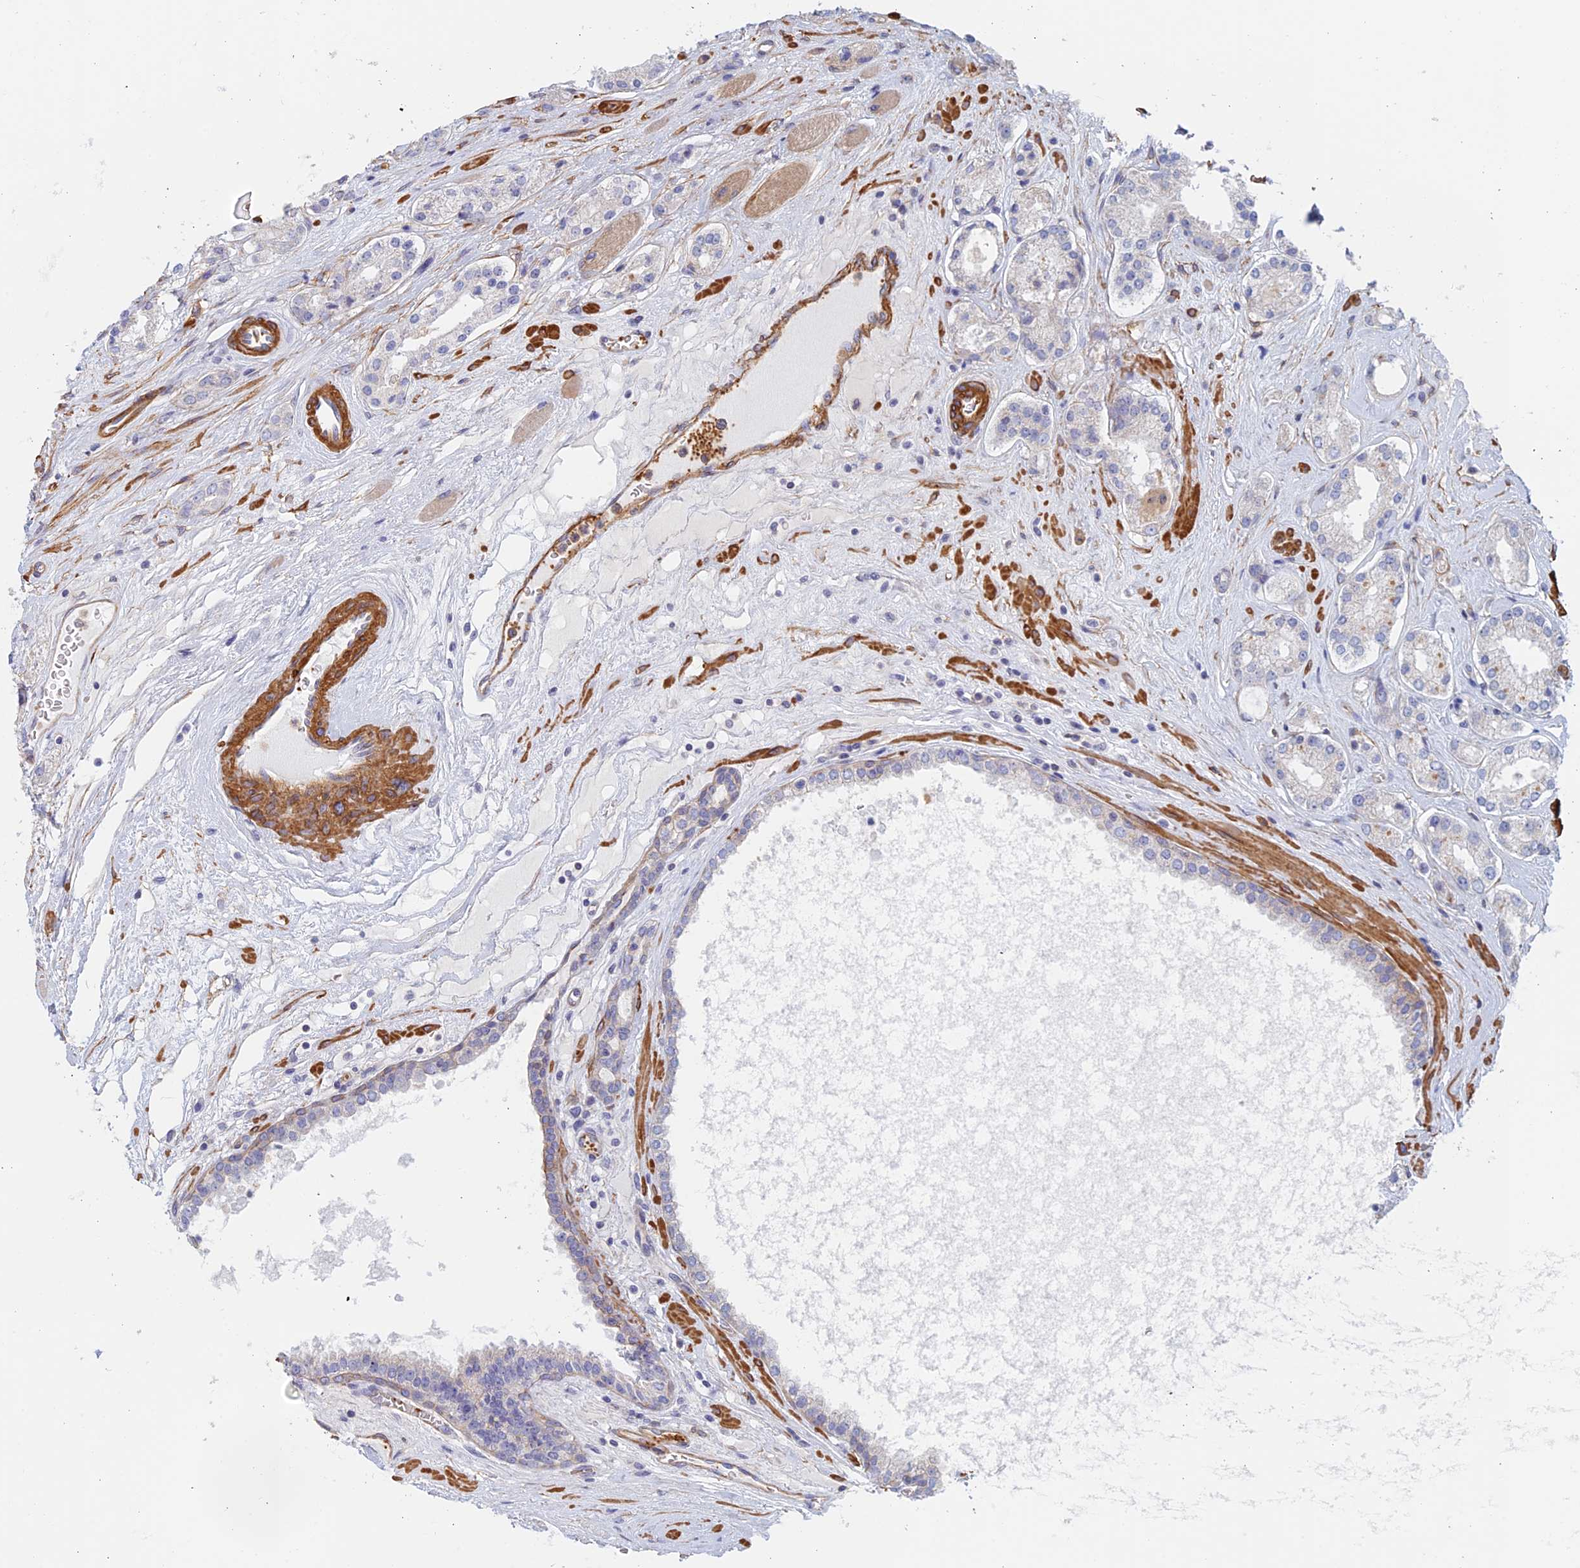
{"staining": {"intensity": "negative", "quantity": "none", "location": "none"}, "tissue": "prostate cancer", "cell_type": "Tumor cells", "image_type": "cancer", "snomed": [{"axis": "morphology", "description": "Adenocarcinoma, High grade"}, {"axis": "topography", "description": "Prostate"}], "caption": "Immunohistochemical staining of human prostate cancer displays no significant staining in tumor cells.", "gene": "PAK4", "patient": {"sex": "male", "age": 67}}